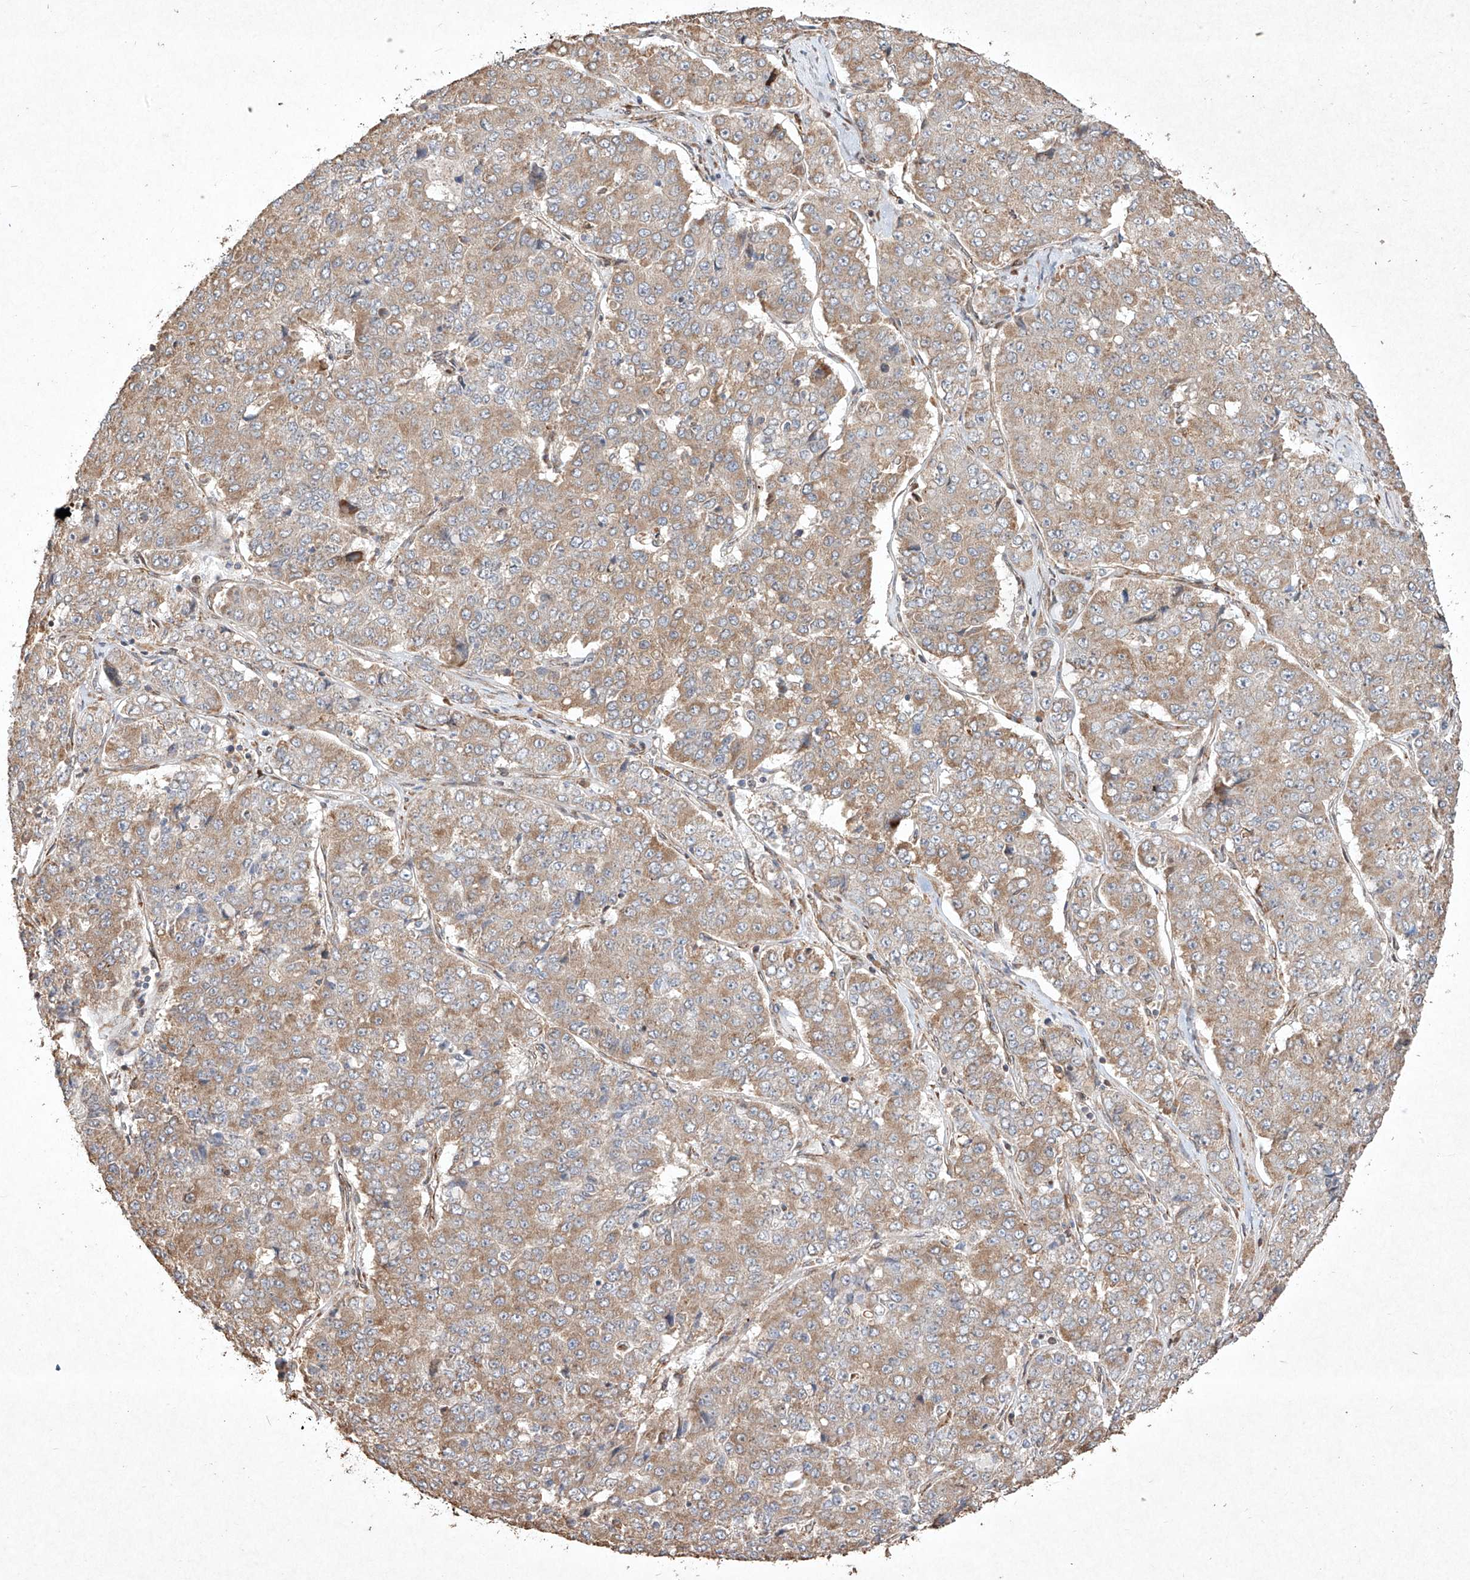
{"staining": {"intensity": "weak", "quantity": "25%-75%", "location": "cytoplasmic/membranous"}, "tissue": "pancreatic cancer", "cell_type": "Tumor cells", "image_type": "cancer", "snomed": [{"axis": "morphology", "description": "Adenocarcinoma, NOS"}, {"axis": "topography", "description": "Pancreas"}], "caption": "About 25%-75% of tumor cells in human pancreatic adenocarcinoma reveal weak cytoplasmic/membranous protein expression as visualized by brown immunohistochemical staining.", "gene": "SEMA3B", "patient": {"sex": "male", "age": 50}}